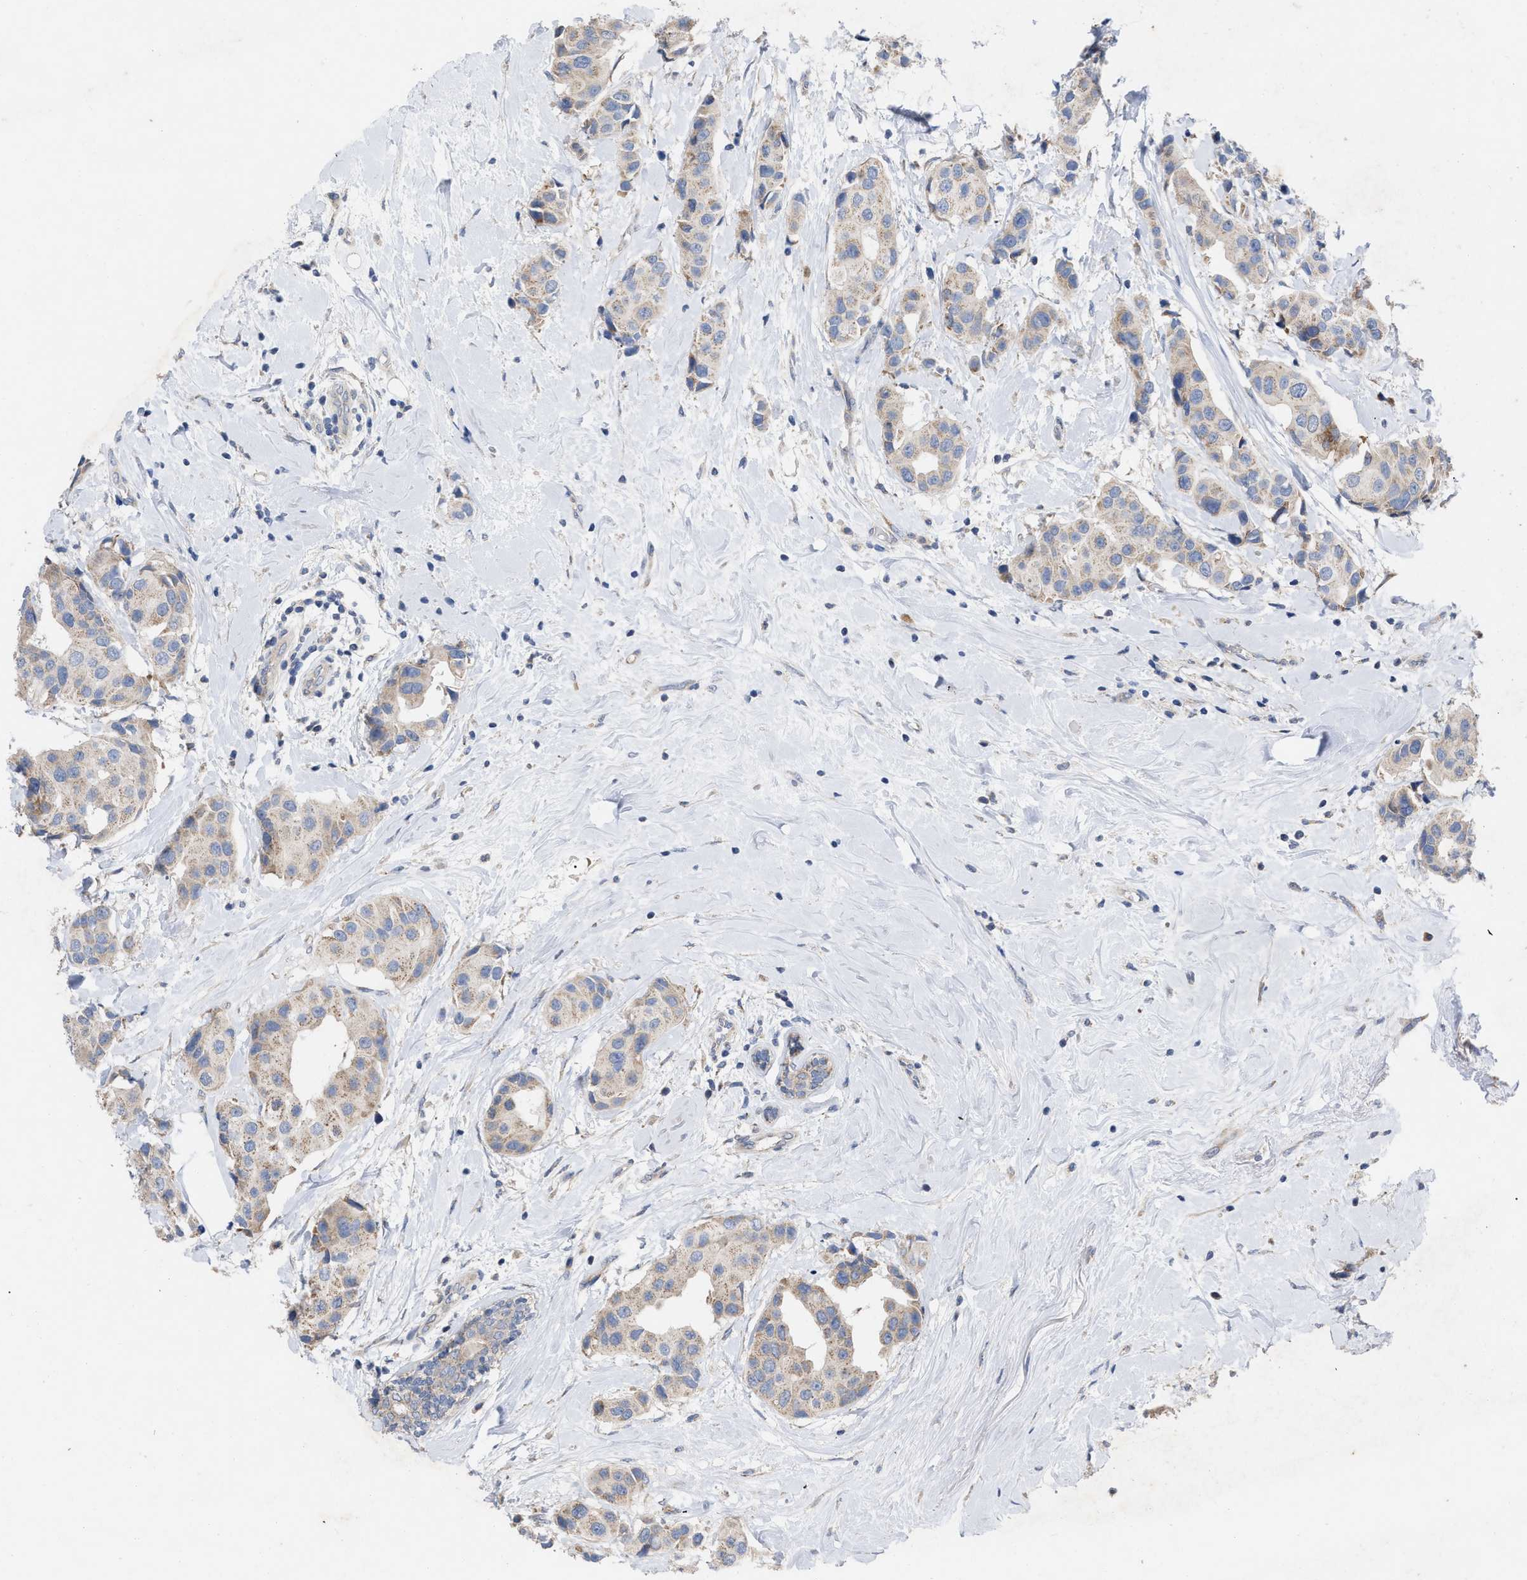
{"staining": {"intensity": "weak", "quantity": ">75%", "location": "cytoplasmic/membranous"}, "tissue": "breast cancer", "cell_type": "Tumor cells", "image_type": "cancer", "snomed": [{"axis": "morphology", "description": "Normal tissue, NOS"}, {"axis": "morphology", "description": "Duct carcinoma"}, {"axis": "topography", "description": "Breast"}], "caption": "Breast cancer was stained to show a protein in brown. There is low levels of weak cytoplasmic/membranous expression in approximately >75% of tumor cells.", "gene": "VIP", "patient": {"sex": "female", "age": 39}}